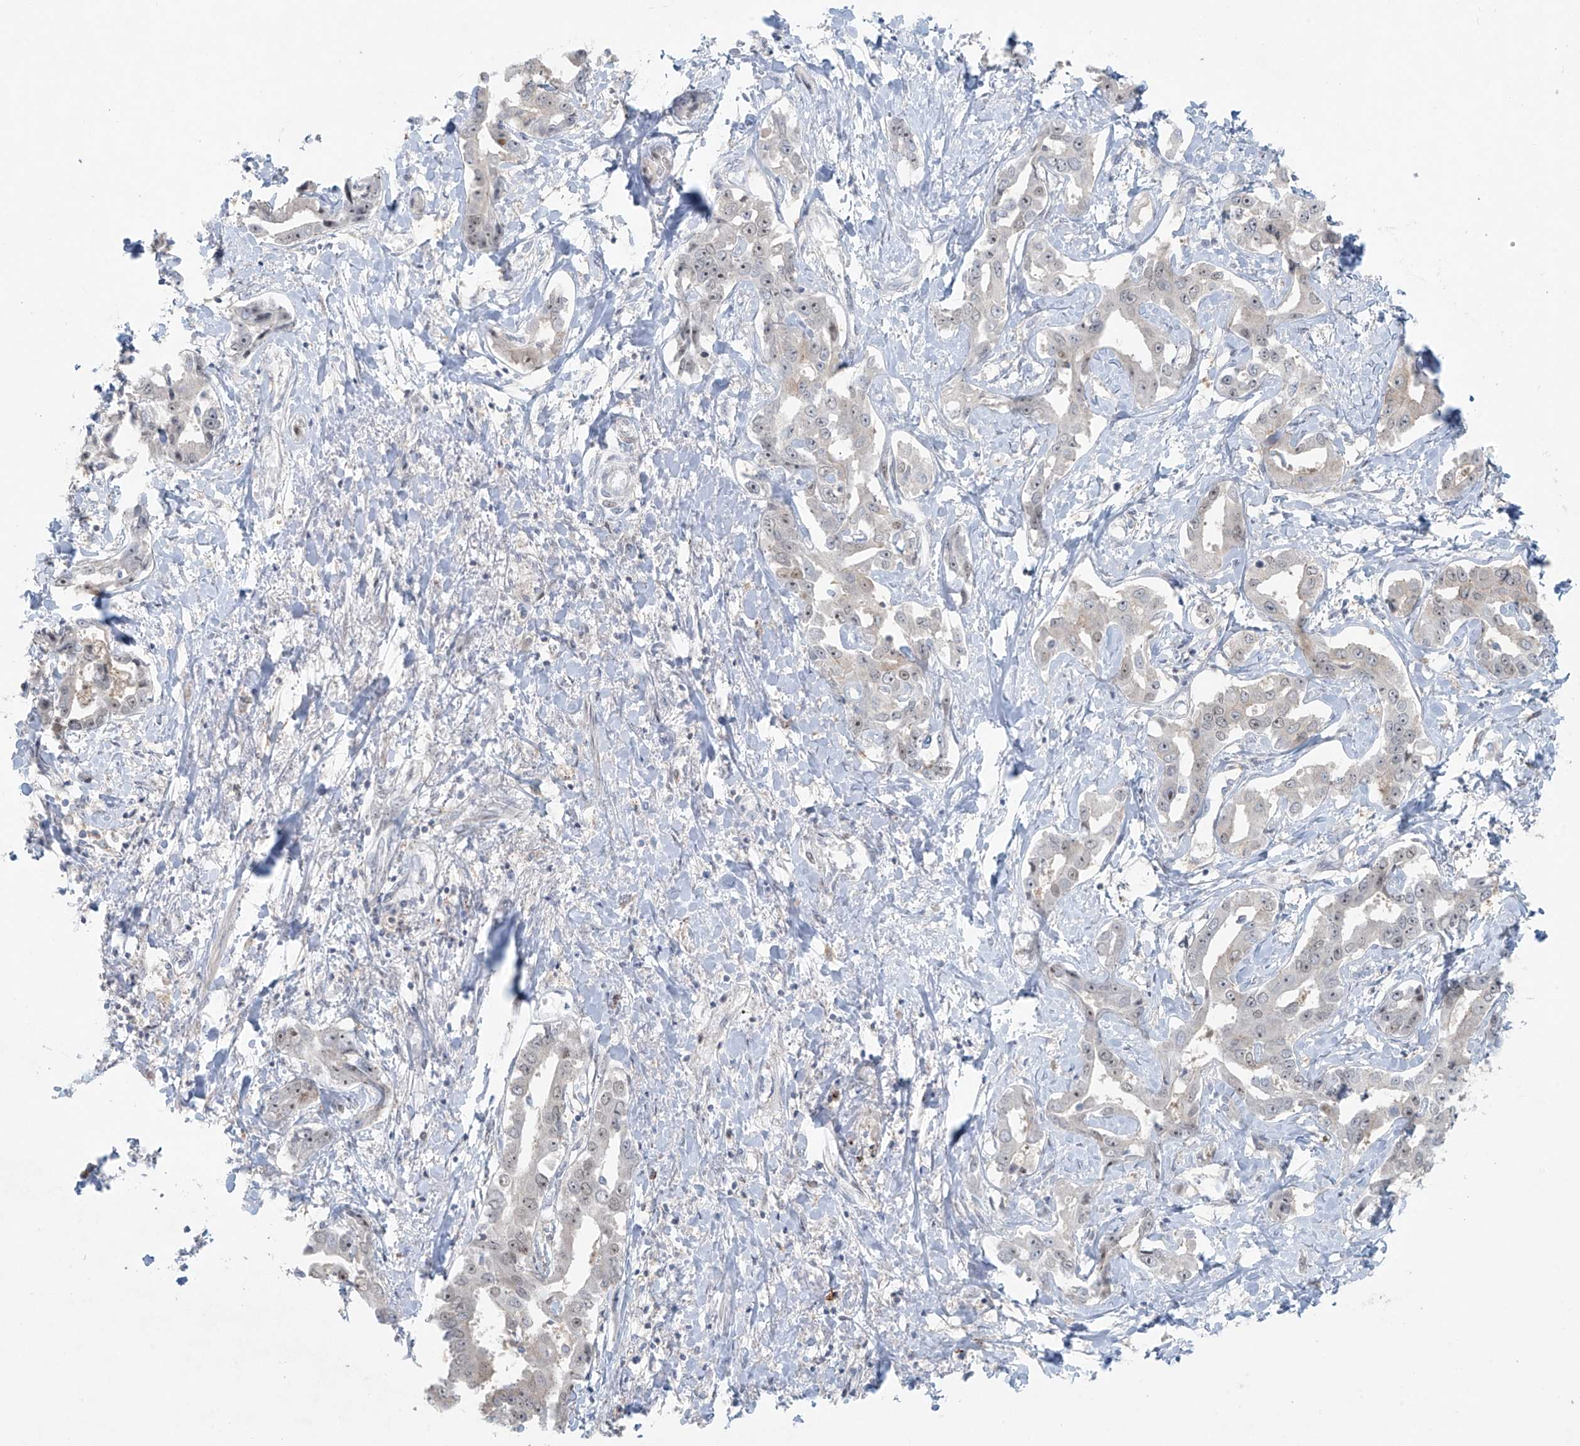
{"staining": {"intensity": "weak", "quantity": "<25%", "location": "nuclear"}, "tissue": "liver cancer", "cell_type": "Tumor cells", "image_type": "cancer", "snomed": [{"axis": "morphology", "description": "Cholangiocarcinoma"}, {"axis": "topography", "description": "Liver"}], "caption": "Tumor cells show no significant expression in liver cholangiocarcinoma.", "gene": "PPAT", "patient": {"sex": "male", "age": 59}}